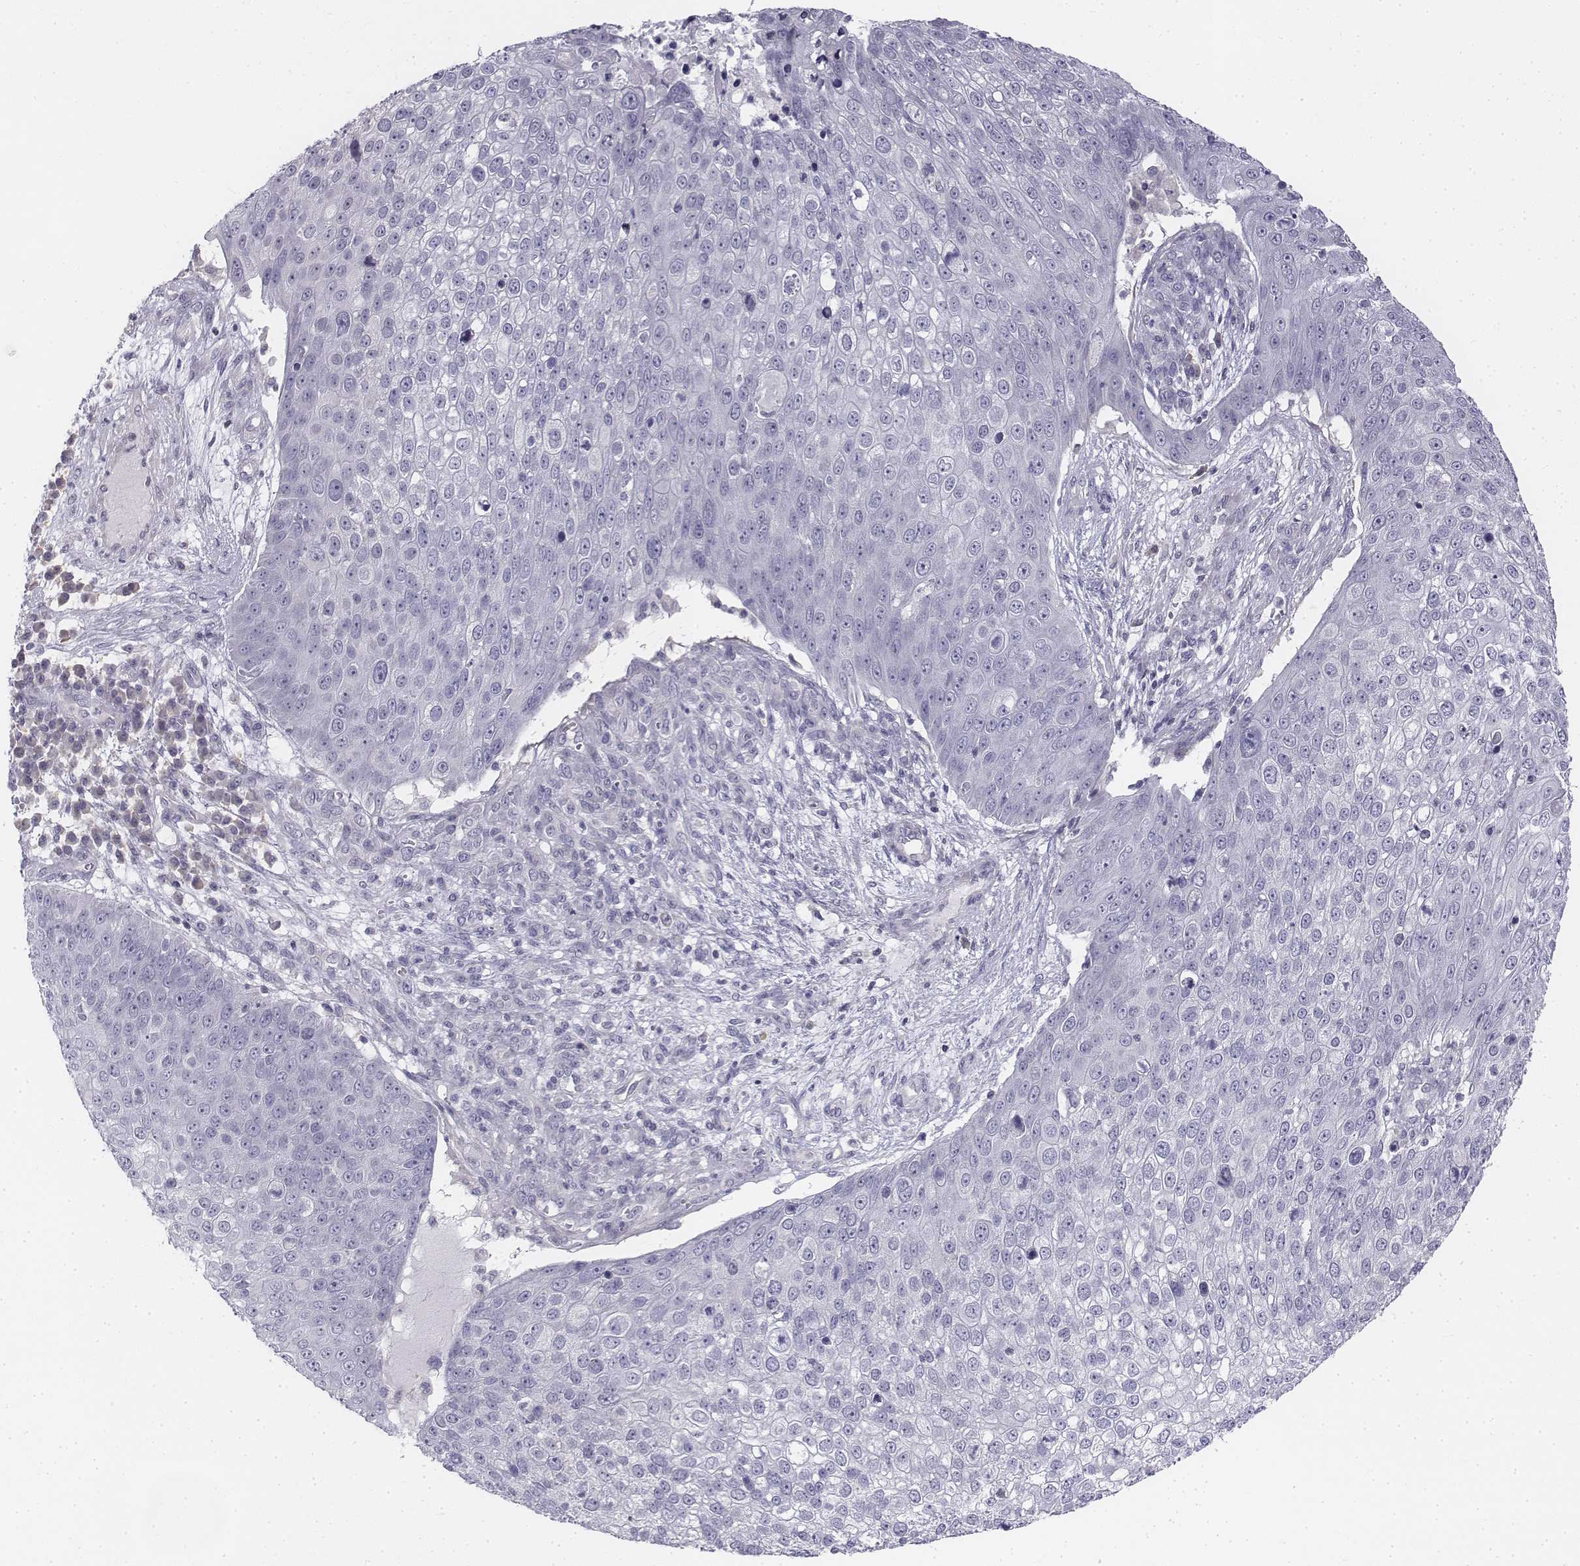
{"staining": {"intensity": "negative", "quantity": "none", "location": "none"}, "tissue": "skin cancer", "cell_type": "Tumor cells", "image_type": "cancer", "snomed": [{"axis": "morphology", "description": "Squamous cell carcinoma, NOS"}, {"axis": "topography", "description": "Skin"}], "caption": "An image of human skin cancer is negative for staining in tumor cells. The staining was performed using DAB to visualize the protein expression in brown, while the nuclei were stained in blue with hematoxylin (Magnification: 20x).", "gene": "PENK", "patient": {"sex": "male", "age": 71}}